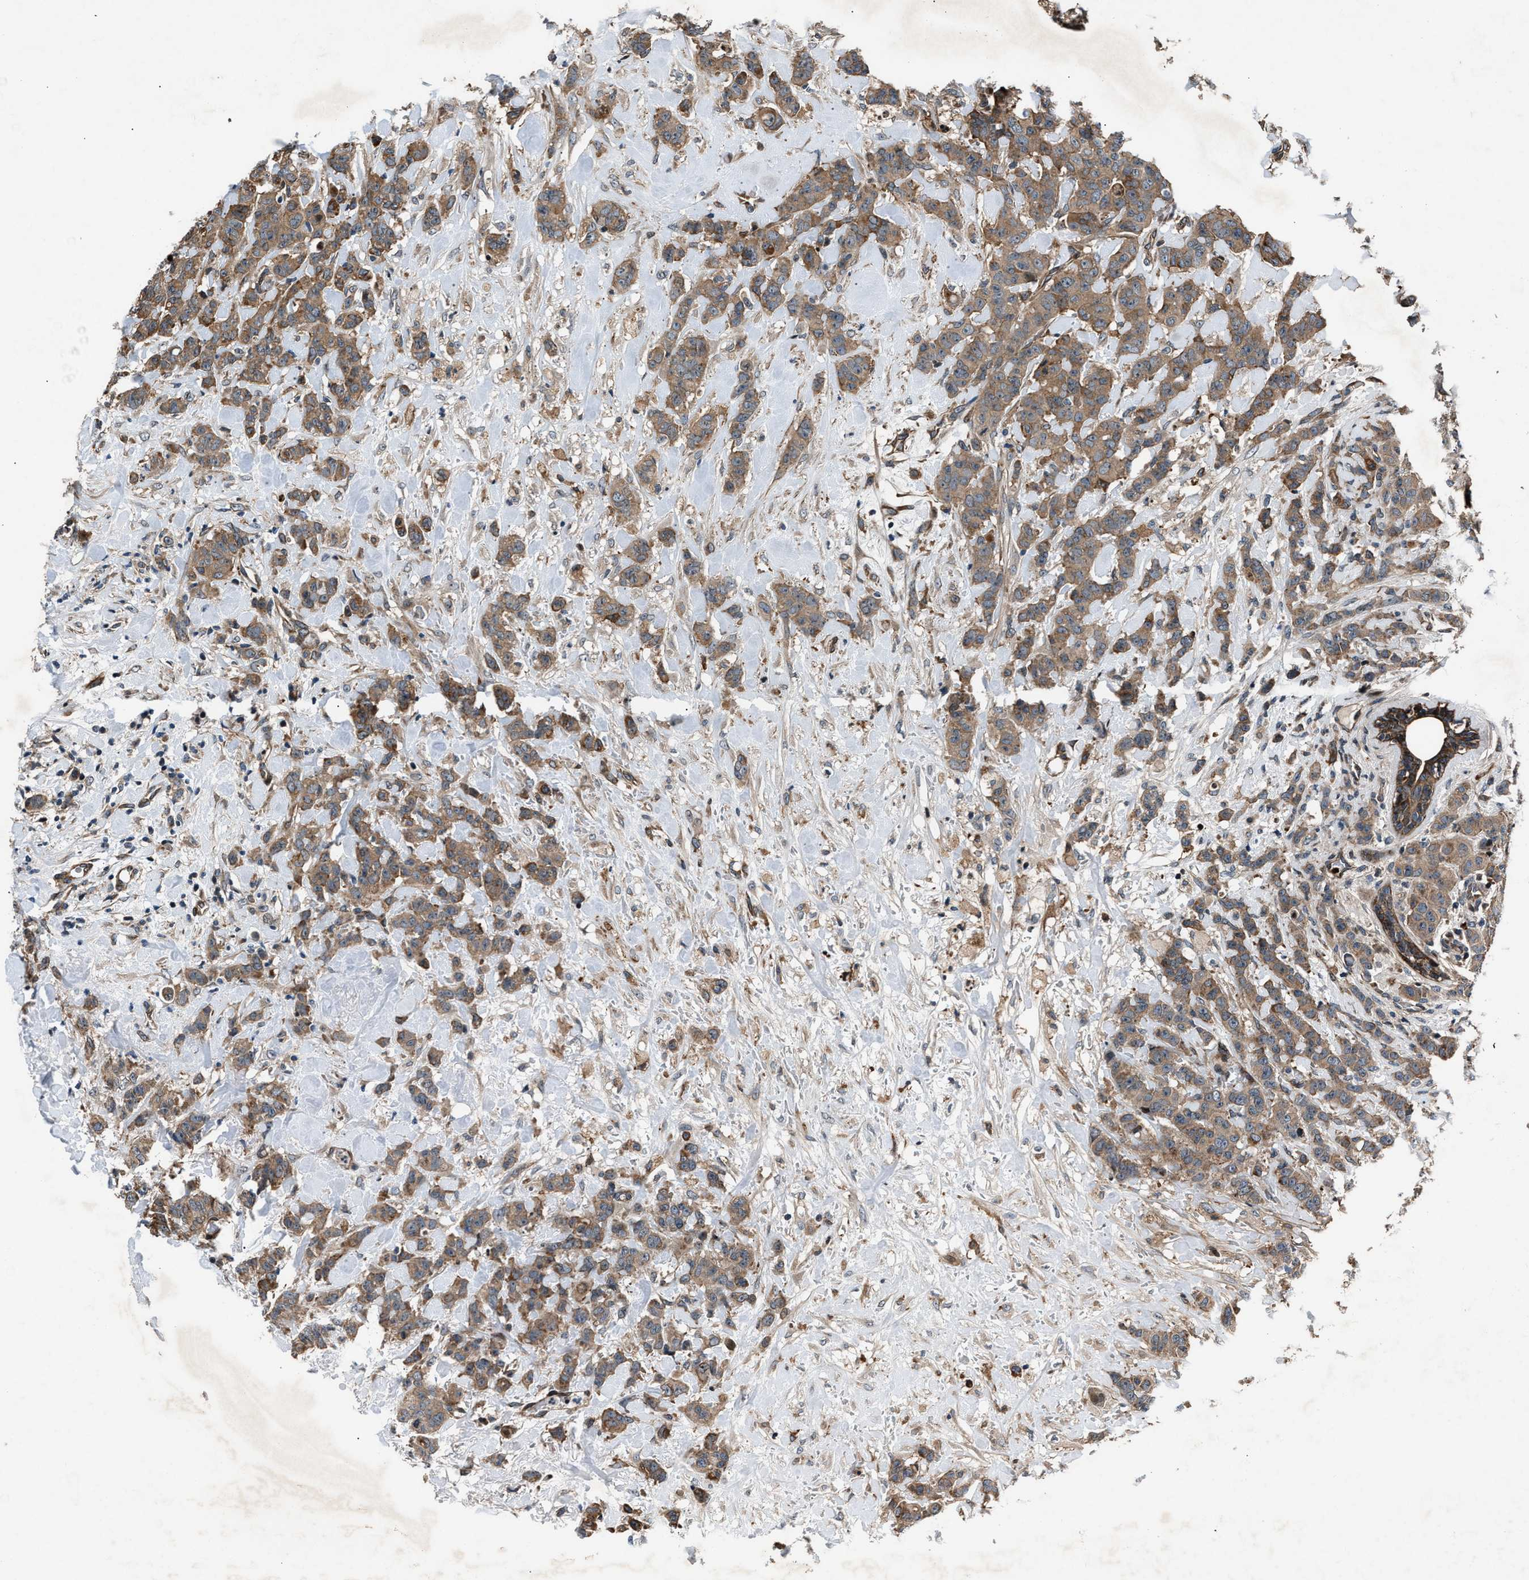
{"staining": {"intensity": "moderate", "quantity": ">75%", "location": "cytoplasmic/membranous"}, "tissue": "breast cancer", "cell_type": "Tumor cells", "image_type": "cancer", "snomed": [{"axis": "morphology", "description": "Normal tissue, NOS"}, {"axis": "morphology", "description": "Duct carcinoma"}, {"axis": "topography", "description": "Breast"}], "caption": "Breast intraductal carcinoma stained with DAB immunohistochemistry (IHC) demonstrates medium levels of moderate cytoplasmic/membranous expression in about >75% of tumor cells. Nuclei are stained in blue.", "gene": "DYNC2I1", "patient": {"sex": "female", "age": 40}}